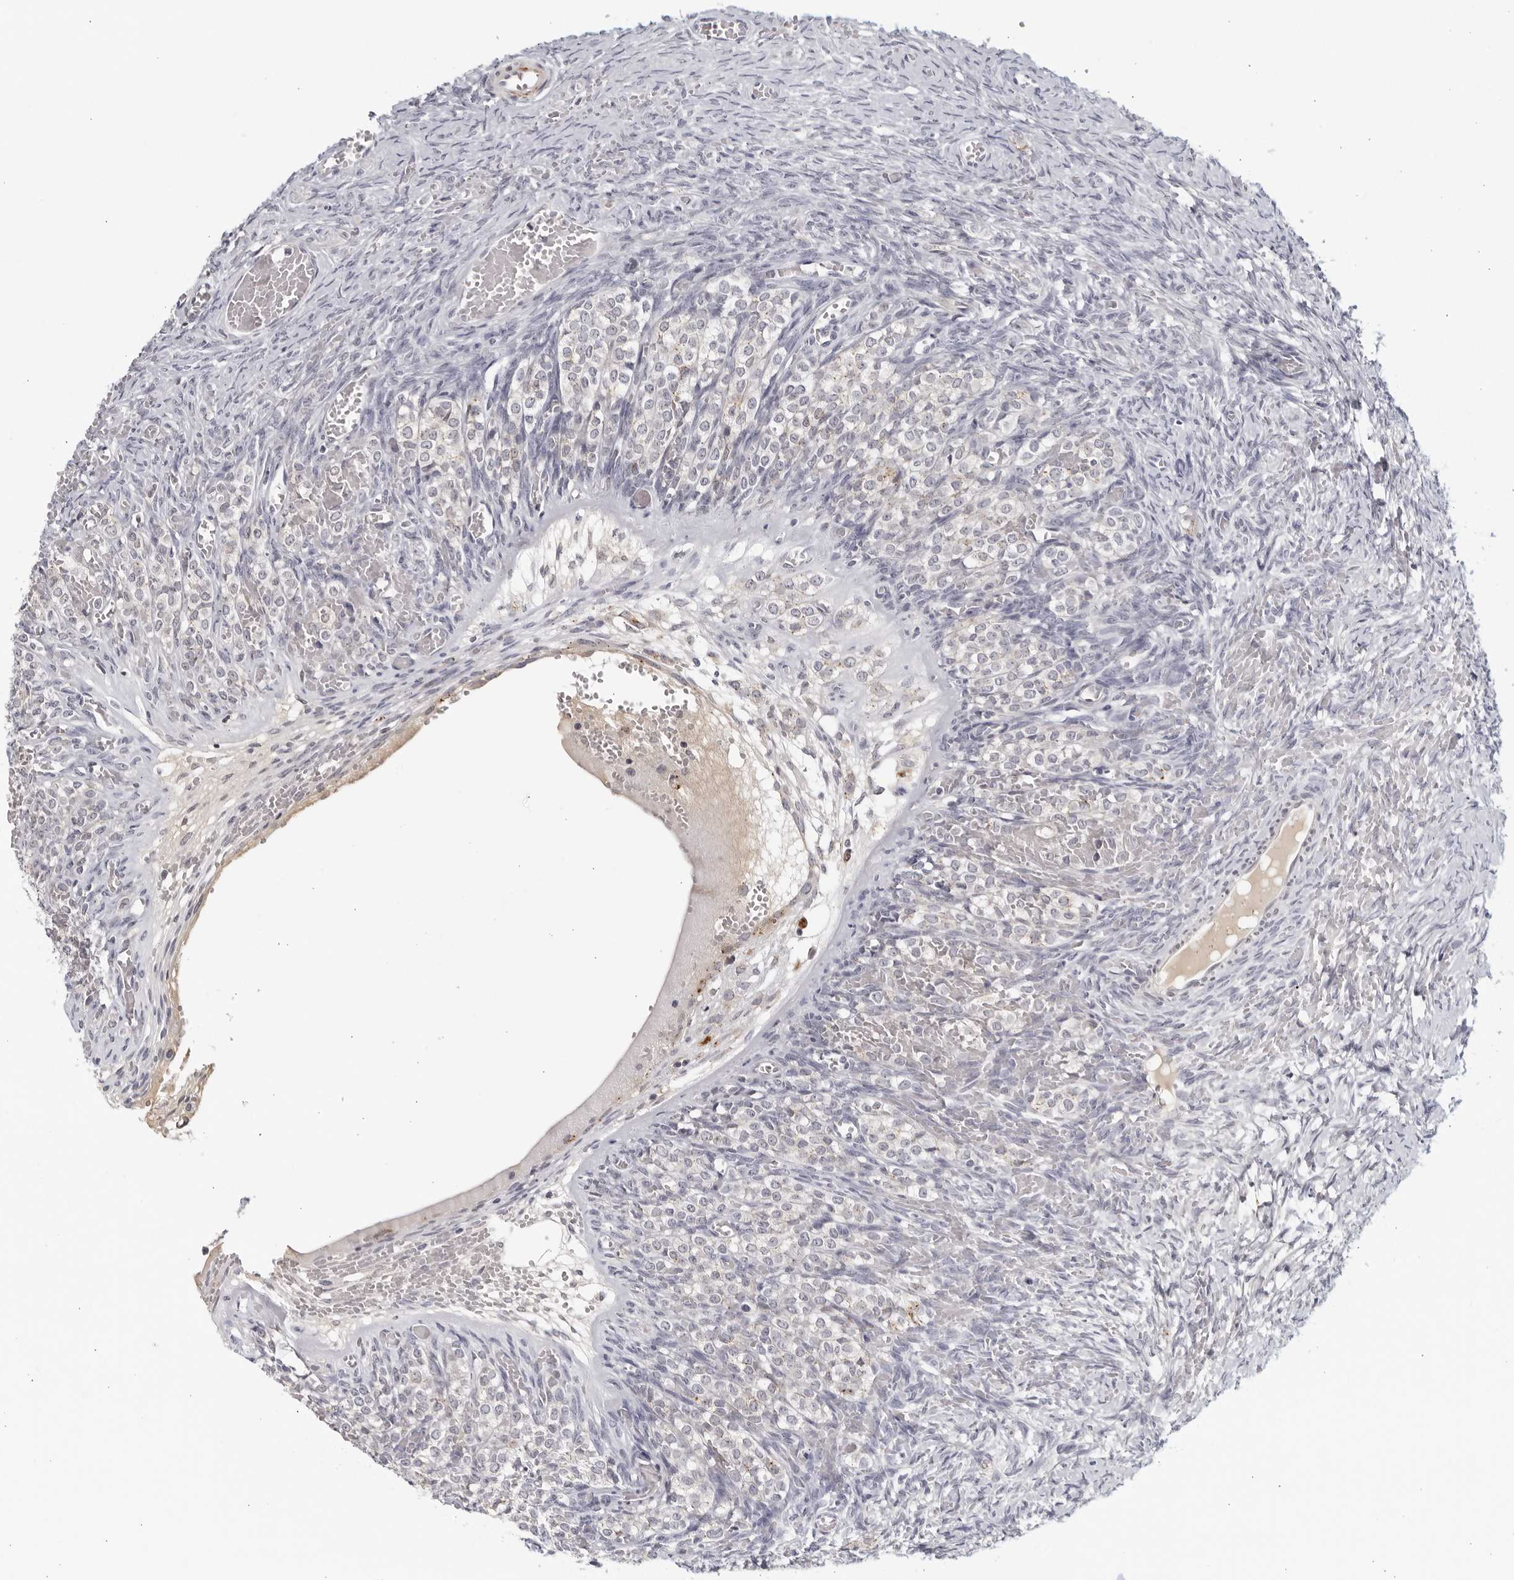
{"staining": {"intensity": "negative", "quantity": "none", "location": "none"}, "tissue": "ovary", "cell_type": "Ovarian stroma cells", "image_type": "normal", "snomed": [{"axis": "morphology", "description": "Adenocarcinoma, NOS"}, {"axis": "topography", "description": "Endometrium"}], "caption": "Immunohistochemistry histopathology image of benign ovary: ovary stained with DAB (3,3'-diaminobenzidine) shows no significant protein expression in ovarian stroma cells. The staining is performed using DAB (3,3'-diaminobenzidine) brown chromogen with nuclei counter-stained in using hematoxylin.", "gene": "STRADB", "patient": {"sex": "female", "age": 32}}